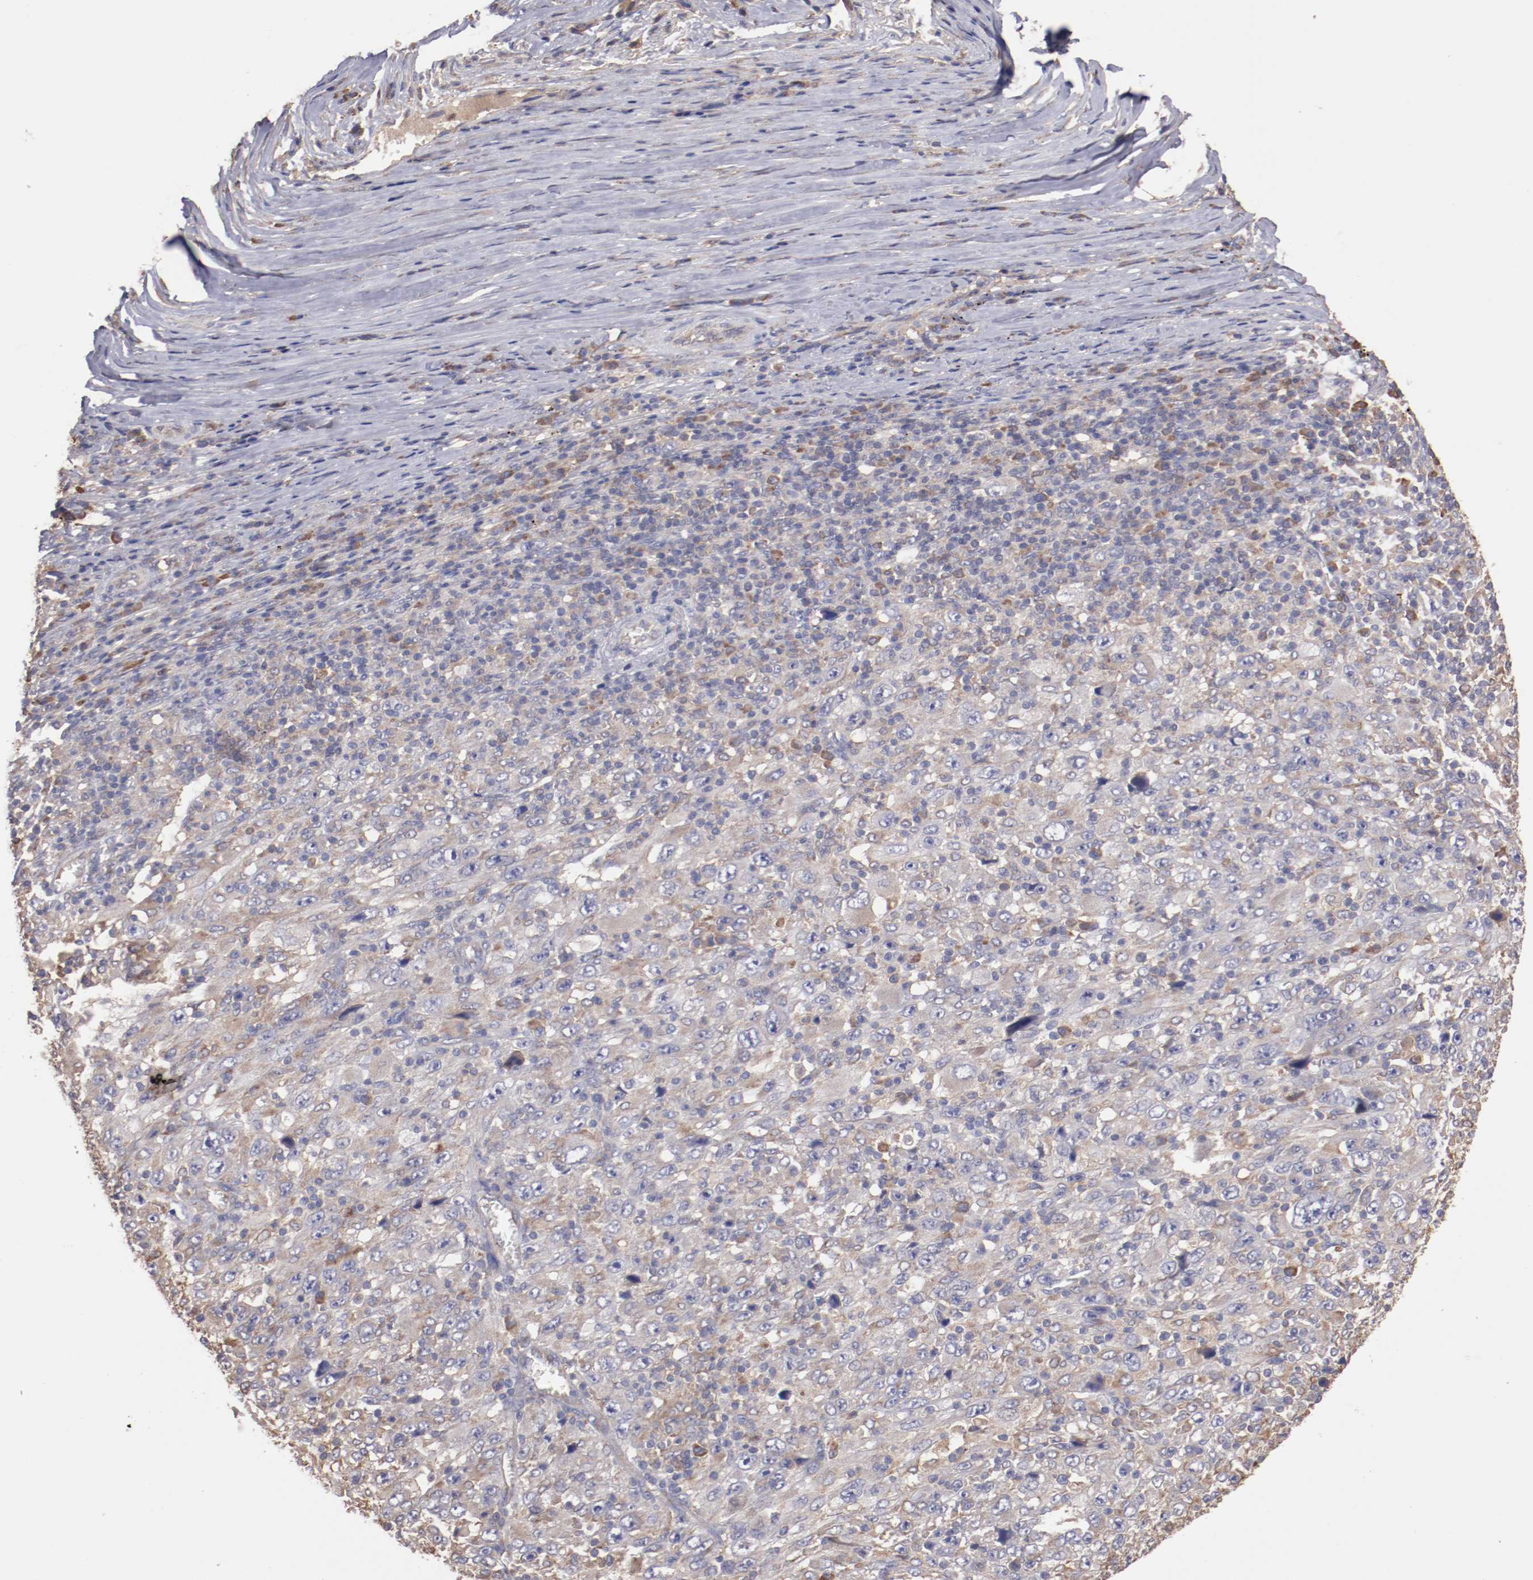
{"staining": {"intensity": "weak", "quantity": "25%-75%", "location": "cytoplasmic/membranous"}, "tissue": "melanoma", "cell_type": "Tumor cells", "image_type": "cancer", "snomed": [{"axis": "morphology", "description": "Malignant melanoma, Metastatic site"}, {"axis": "topography", "description": "Skin"}], "caption": "The photomicrograph reveals immunohistochemical staining of malignant melanoma (metastatic site). There is weak cytoplasmic/membranous positivity is present in approximately 25%-75% of tumor cells.", "gene": "NFKBIE", "patient": {"sex": "female", "age": 56}}